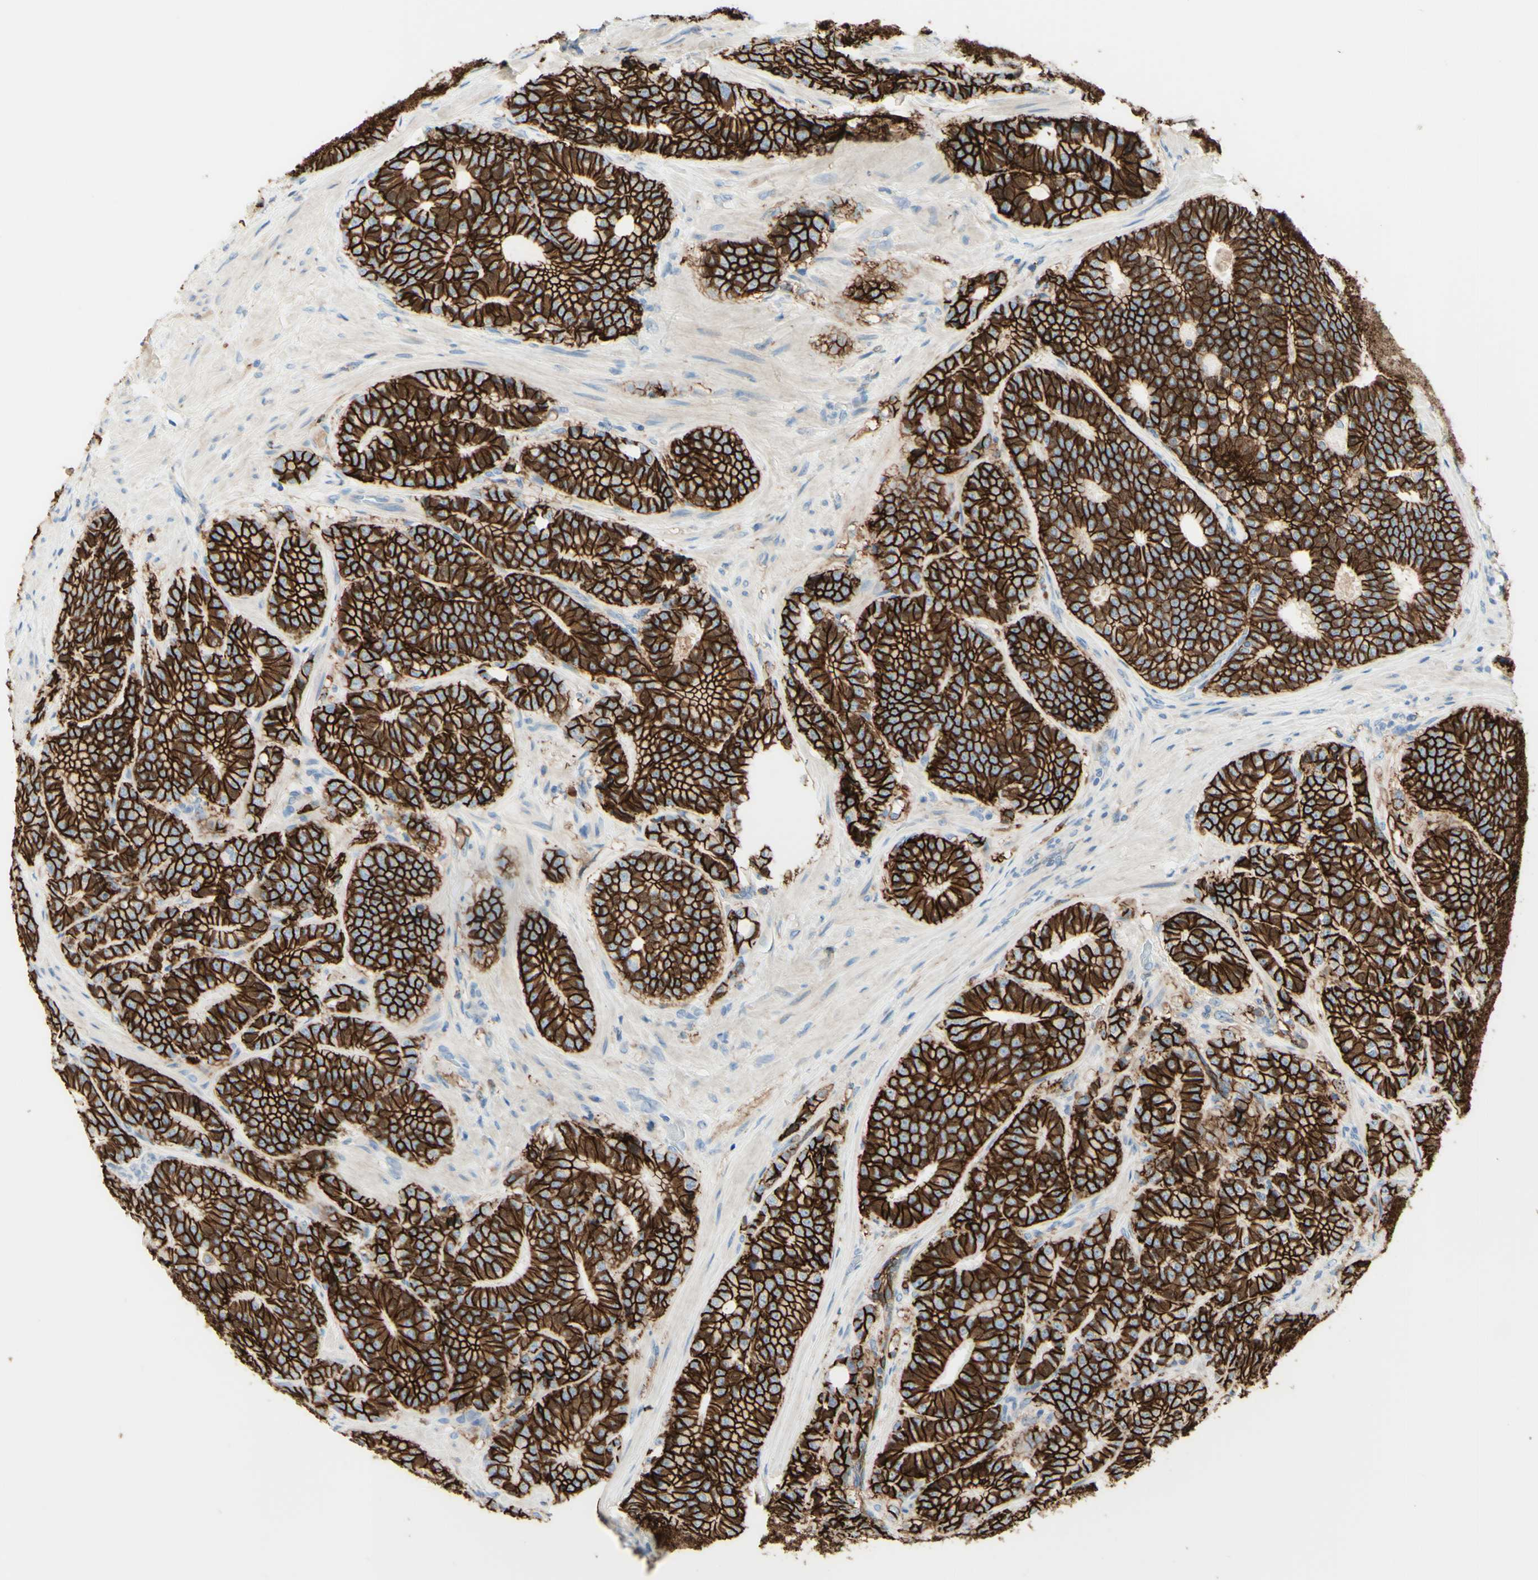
{"staining": {"intensity": "strong", "quantity": ">75%", "location": "cytoplasmic/membranous"}, "tissue": "prostate cancer", "cell_type": "Tumor cells", "image_type": "cancer", "snomed": [{"axis": "morphology", "description": "Adenocarcinoma, High grade"}, {"axis": "topography", "description": "Prostate"}], "caption": "Protein expression analysis of prostate adenocarcinoma (high-grade) displays strong cytoplasmic/membranous expression in approximately >75% of tumor cells.", "gene": "ALCAM", "patient": {"sex": "male", "age": 61}}